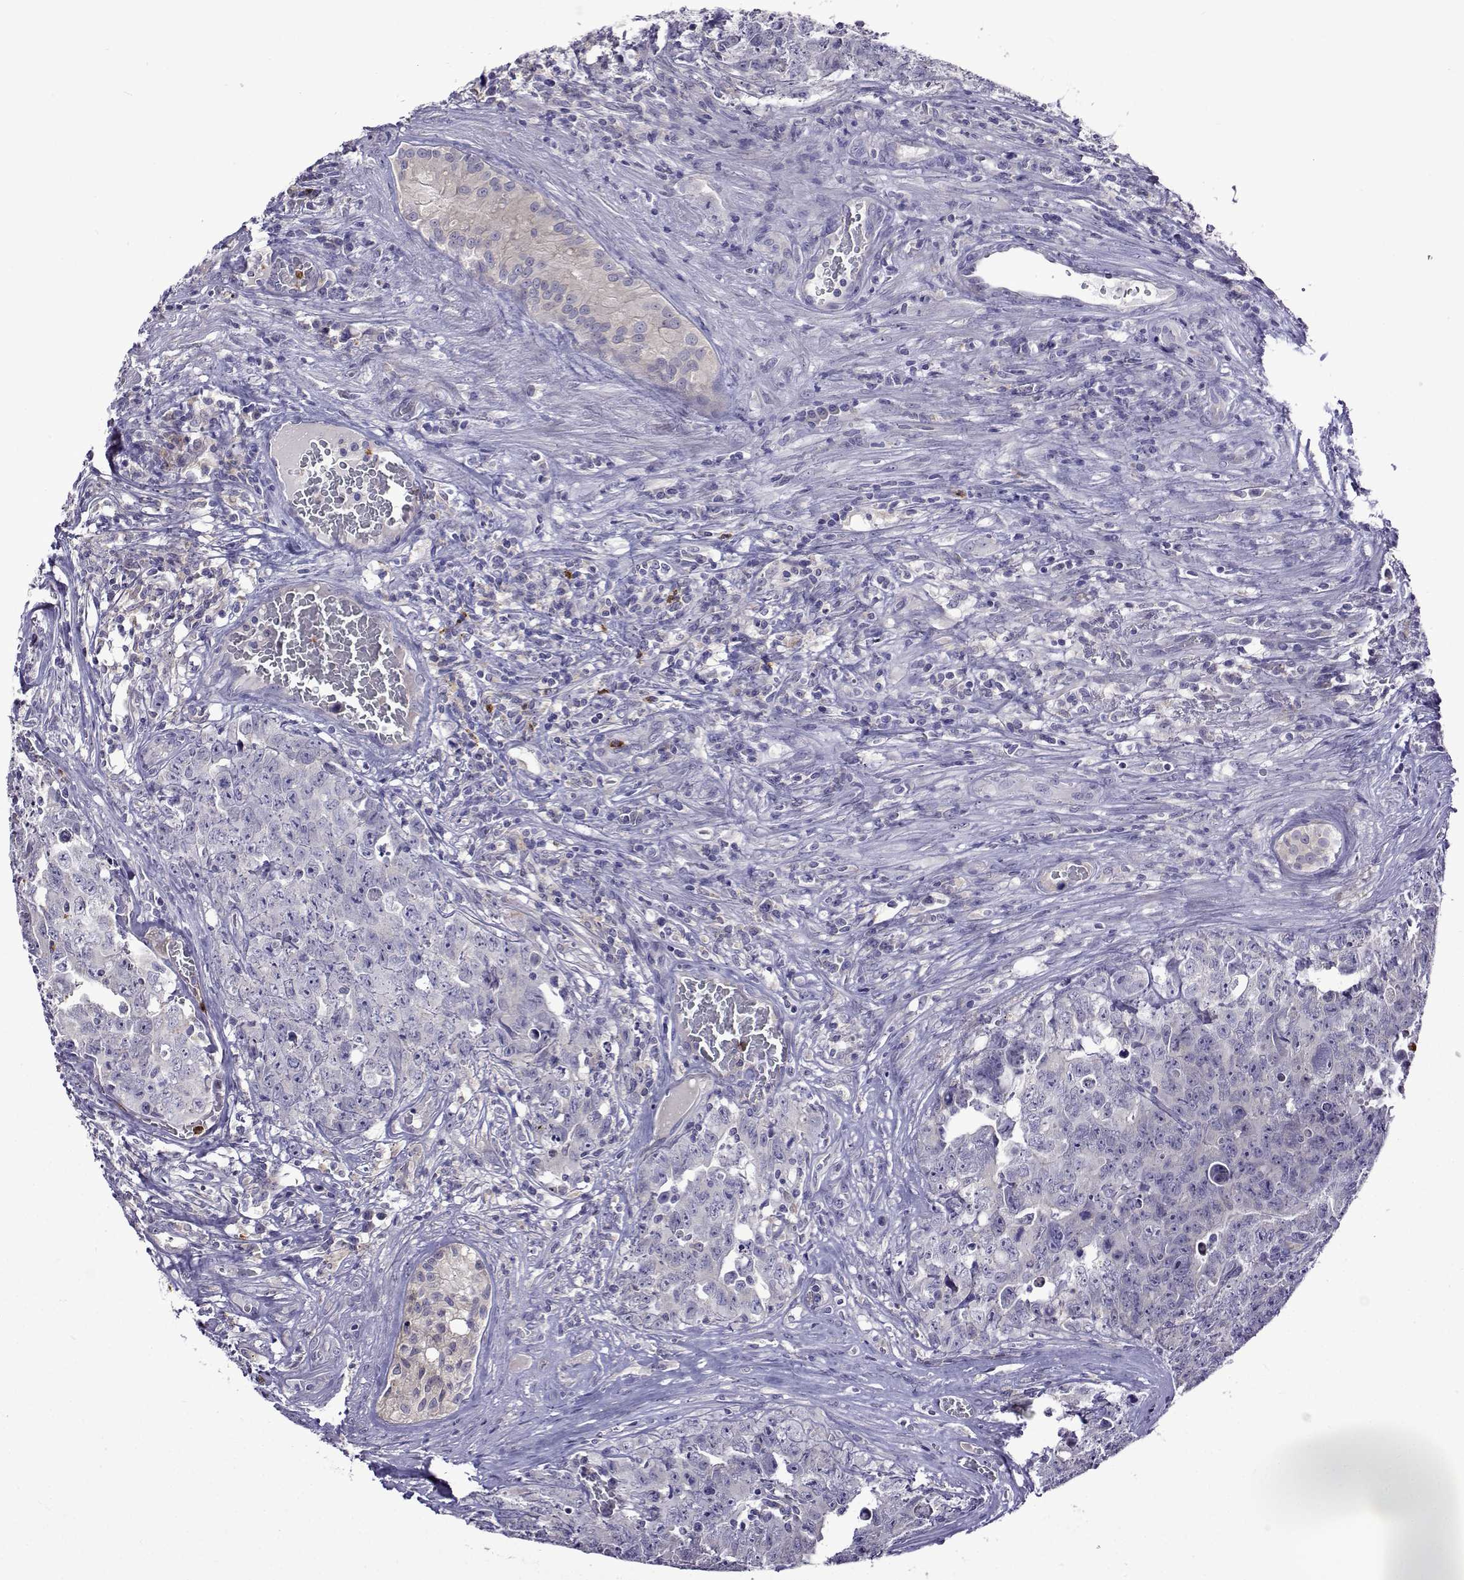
{"staining": {"intensity": "negative", "quantity": "none", "location": "none"}, "tissue": "testis cancer", "cell_type": "Tumor cells", "image_type": "cancer", "snomed": [{"axis": "morphology", "description": "Carcinoma, Embryonal, NOS"}, {"axis": "topography", "description": "Testis"}], "caption": "Human testis cancer (embryonal carcinoma) stained for a protein using immunohistochemistry demonstrates no positivity in tumor cells.", "gene": "SULT2A1", "patient": {"sex": "male", "age": 24}}